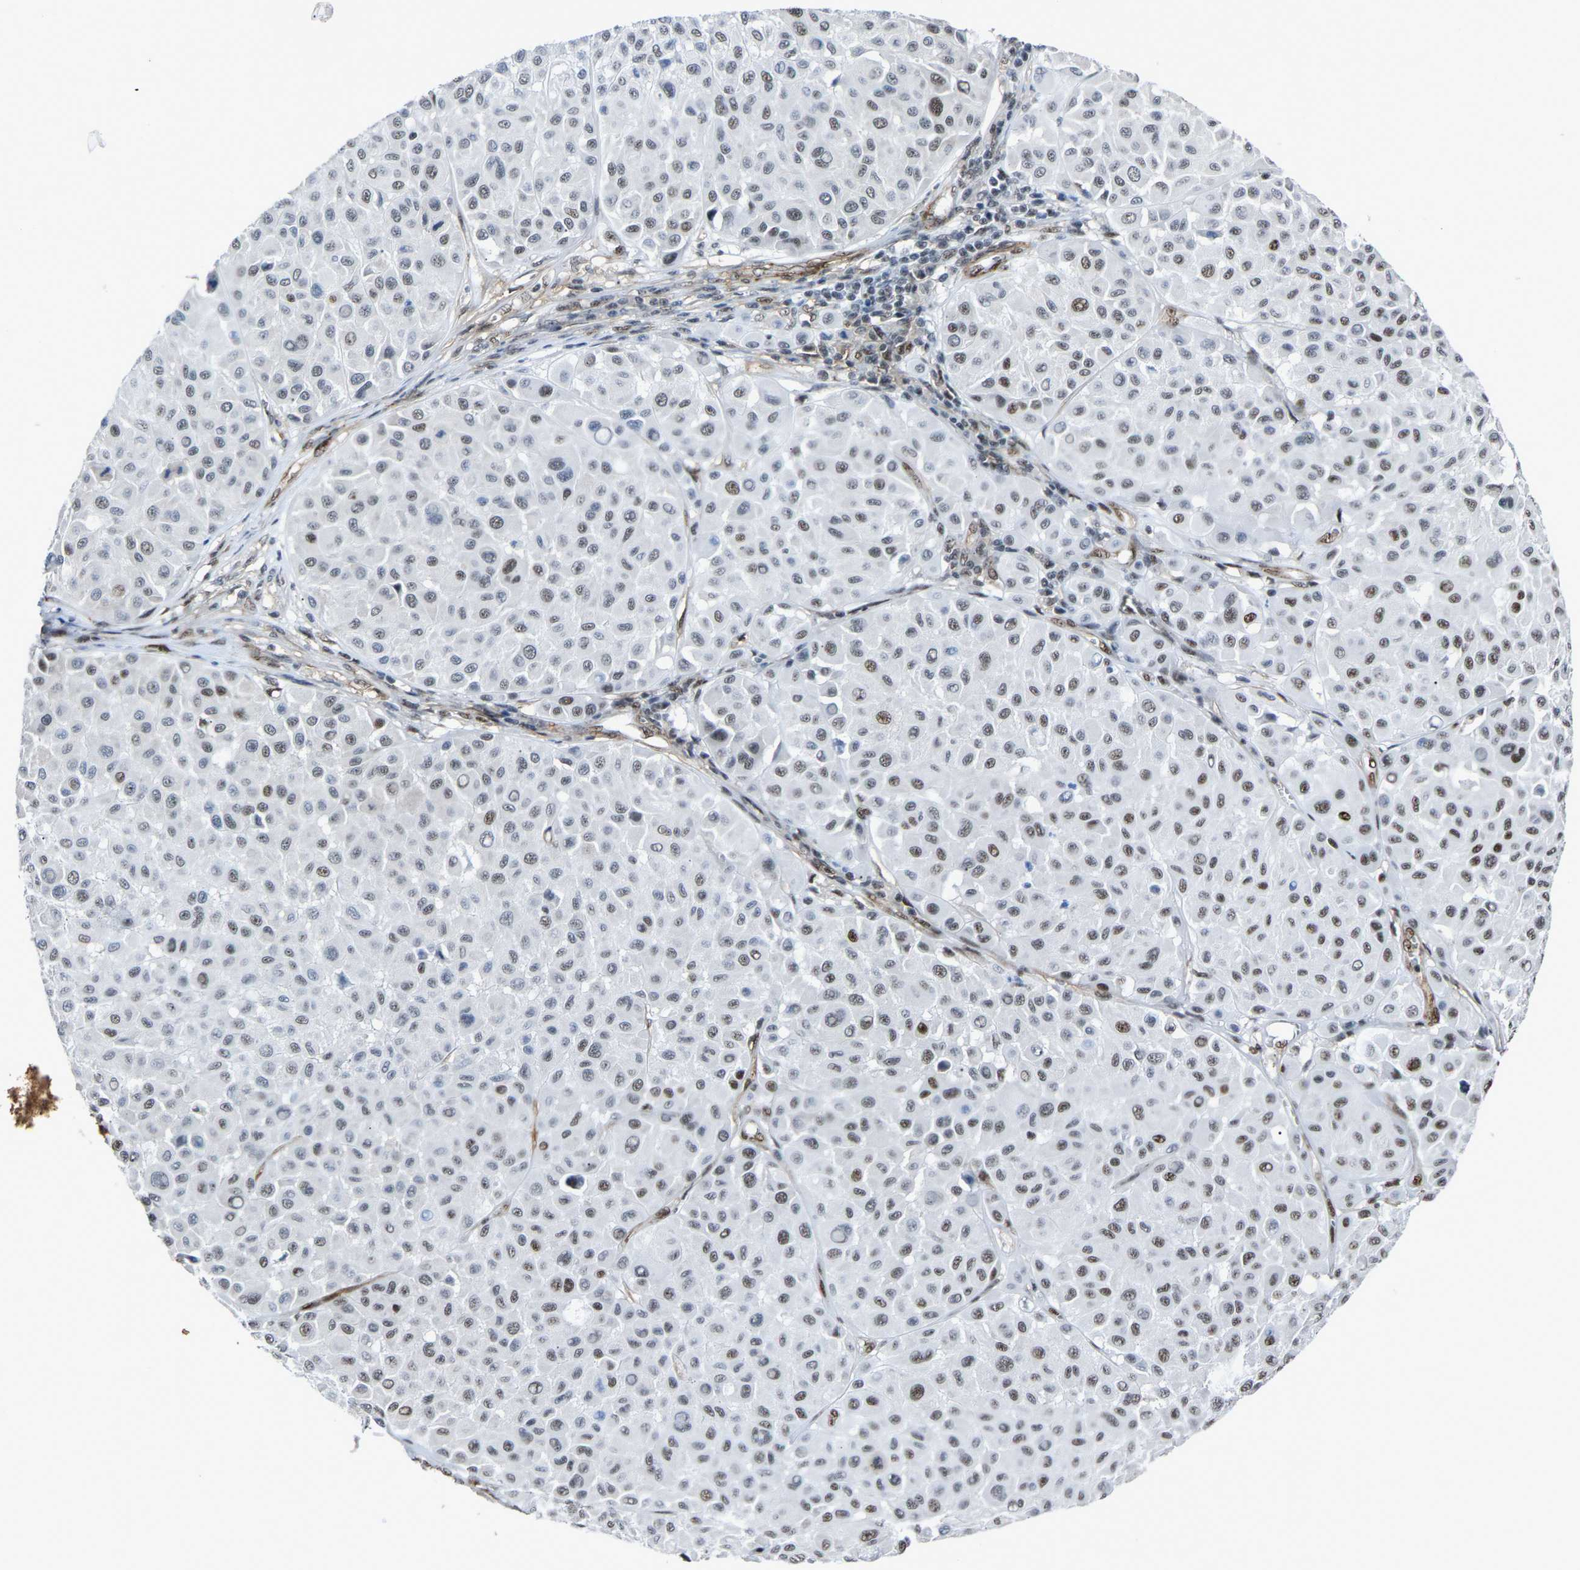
{"staining": {"intensity": "moderate", "quantity": "25%-75%", "location": "nuclear"}, "tissue": "melanoma", "cell_type": "Tumor cells", "image_type": "cancer", "snomed": [{"axis": "morphology", "description": "Malignant melanoma, Metastatic site"}, {"axis": "topography", "description": "Soft tissue"}], "caption": "Moderate nuclear staining is present in about 25%-75% of tumor cells in melanoma.", "gene": "DDX5", "patient": {"sex": "male", "age": 41}}